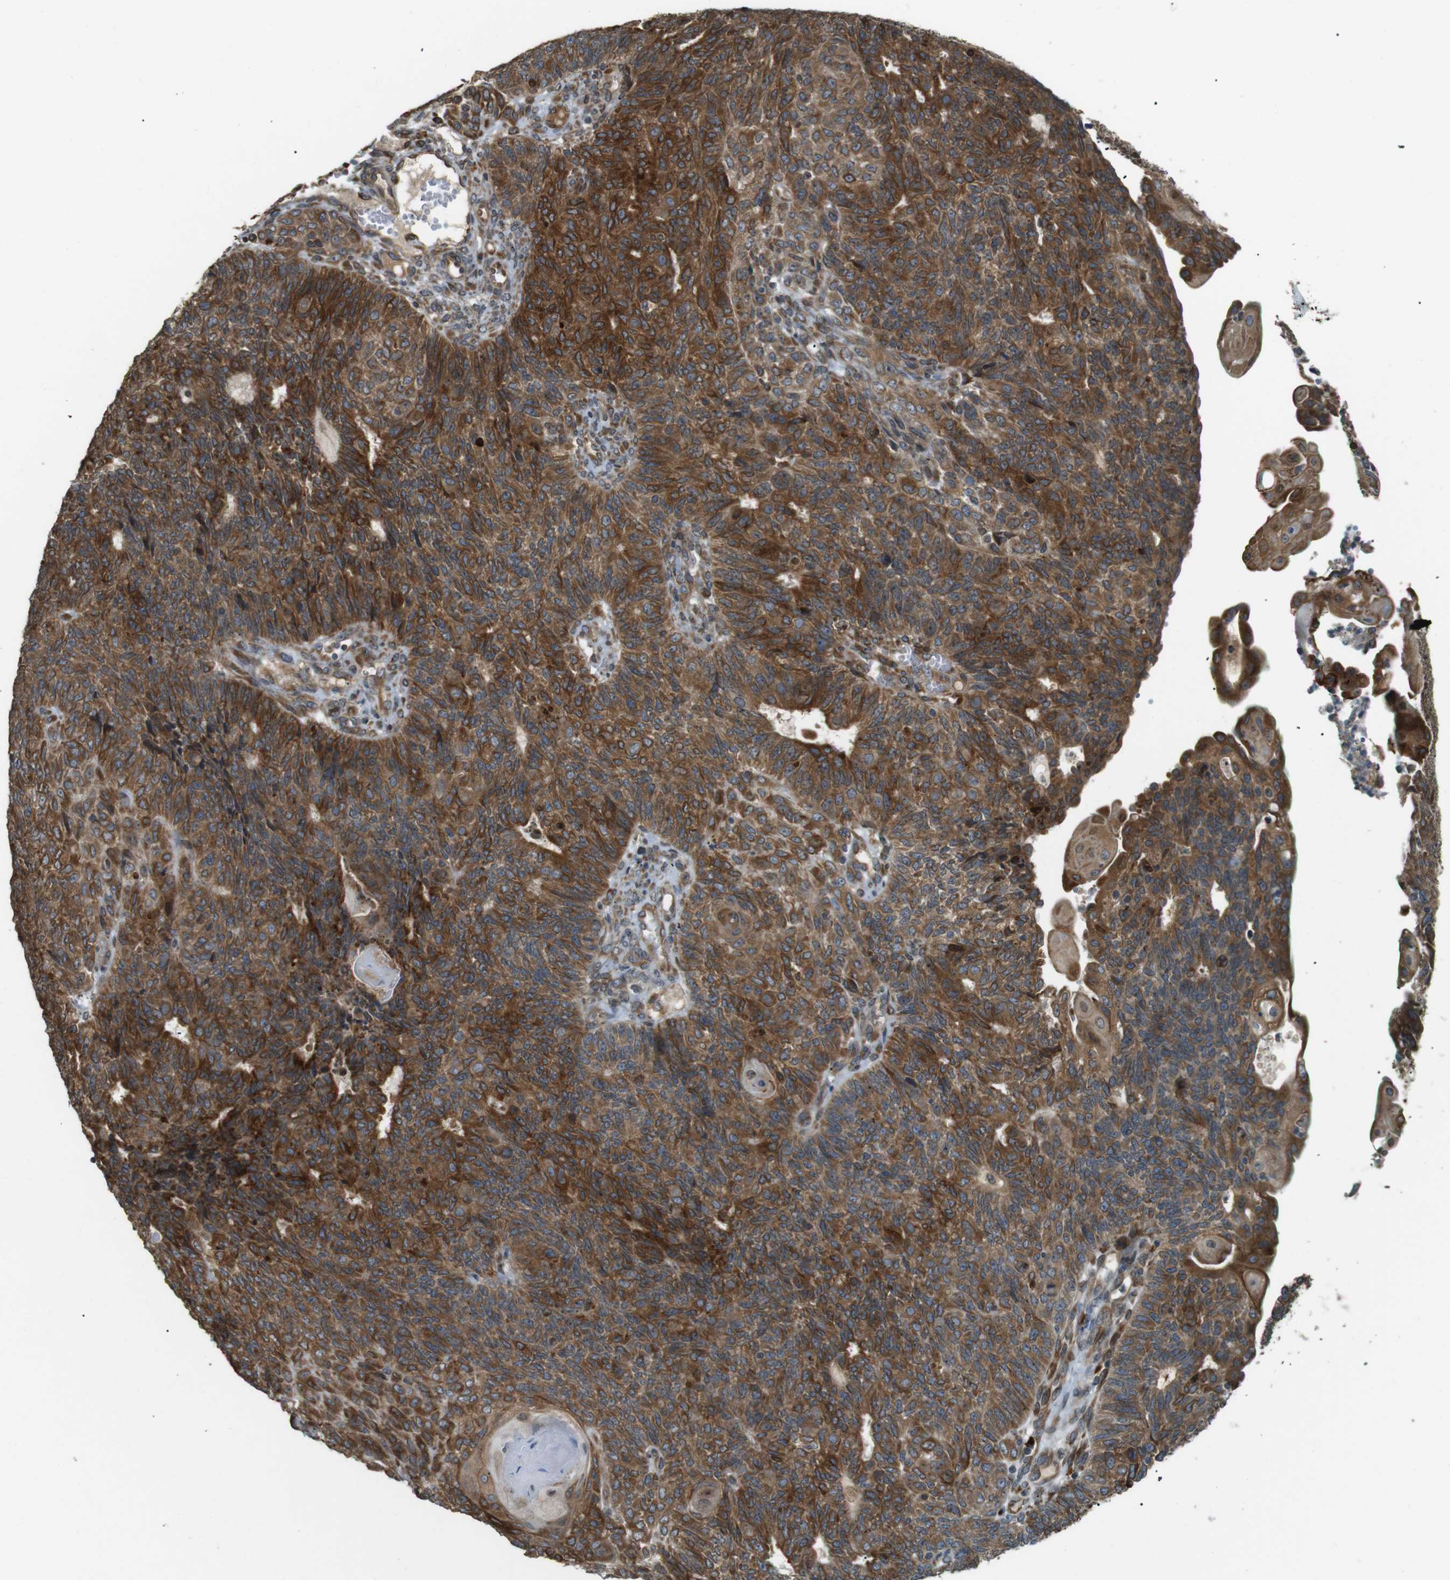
{"staining": {"intensity": "strong", "quantity": ">75%", "location": "cytoplasmic/membranous"}, "tissue": "endometrial cancer", "cell_type": "Tumor cells", "image_type": "cancer", "snomed": [{"axis": "morphology", "description": "Adenocarcinoma, NOS"}, {"axis": "topography", "description": "Endometrium"}], "caption": "Endometrial cancer stained for a protein displays strong cytoplasmic/membranous positivity in tumor cells.", "gene": "TMED4", "patient": {"sex": "female", "age": 32}}